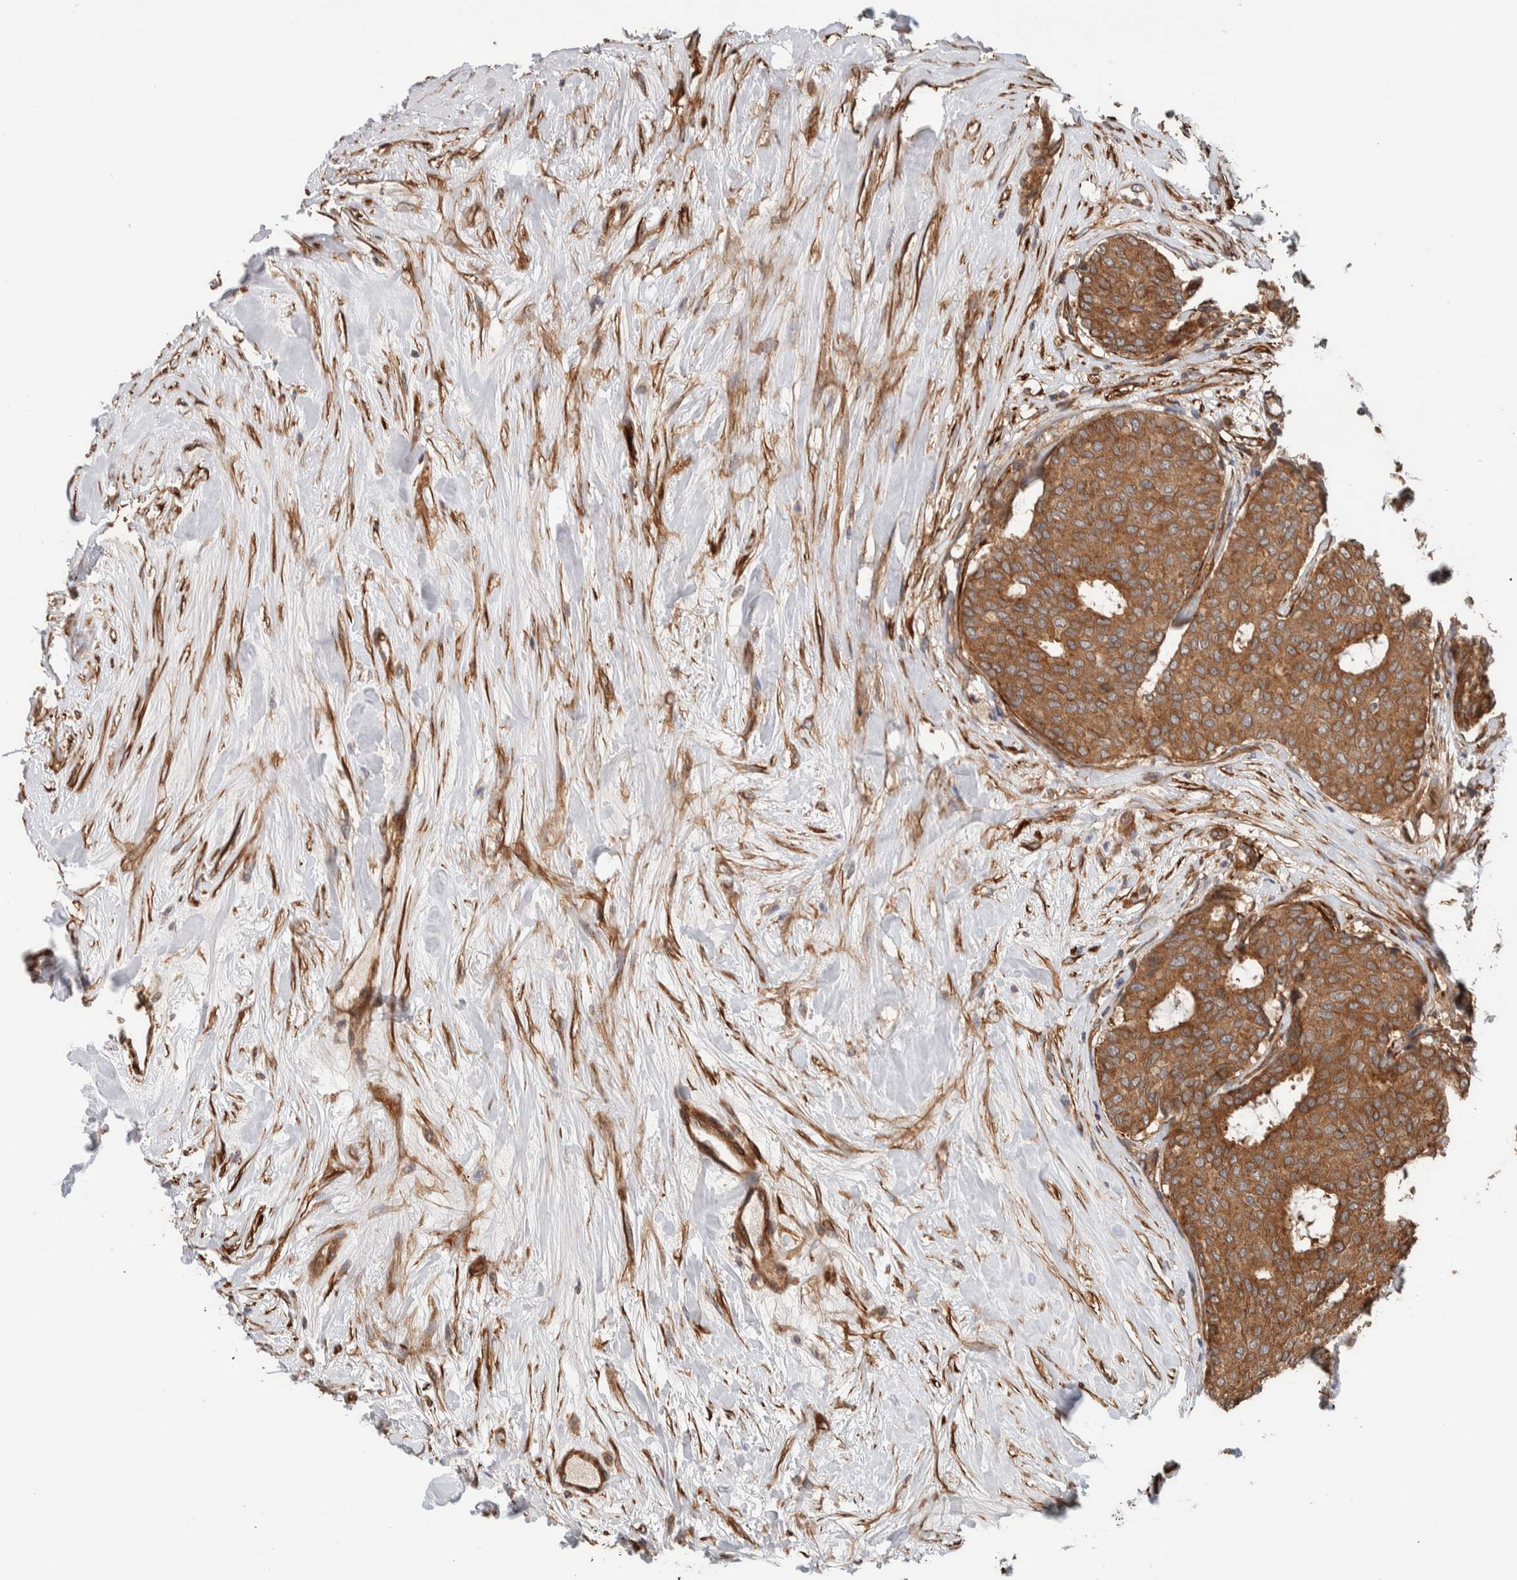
{"staining": {"intensity": "moderate", "quantity": ">75%", "location": "cytoplasmic/membranous"}, "tissue": "breast cancer", "cell_type": "Tumor cells", "image_type": "cancer", "snomed": [{"axis": "morphology", "description": "Duct carcinoma"}, {"axis": "topography", "description": "Breast"}], "caption": "A brown stain shows moderate cytoplasmic/membranous staining of a protein in human intraductal carcinoma (breast) tumor cells.", "gene": "SYNRG", "patient": {"sex": "female", "age": 75}}